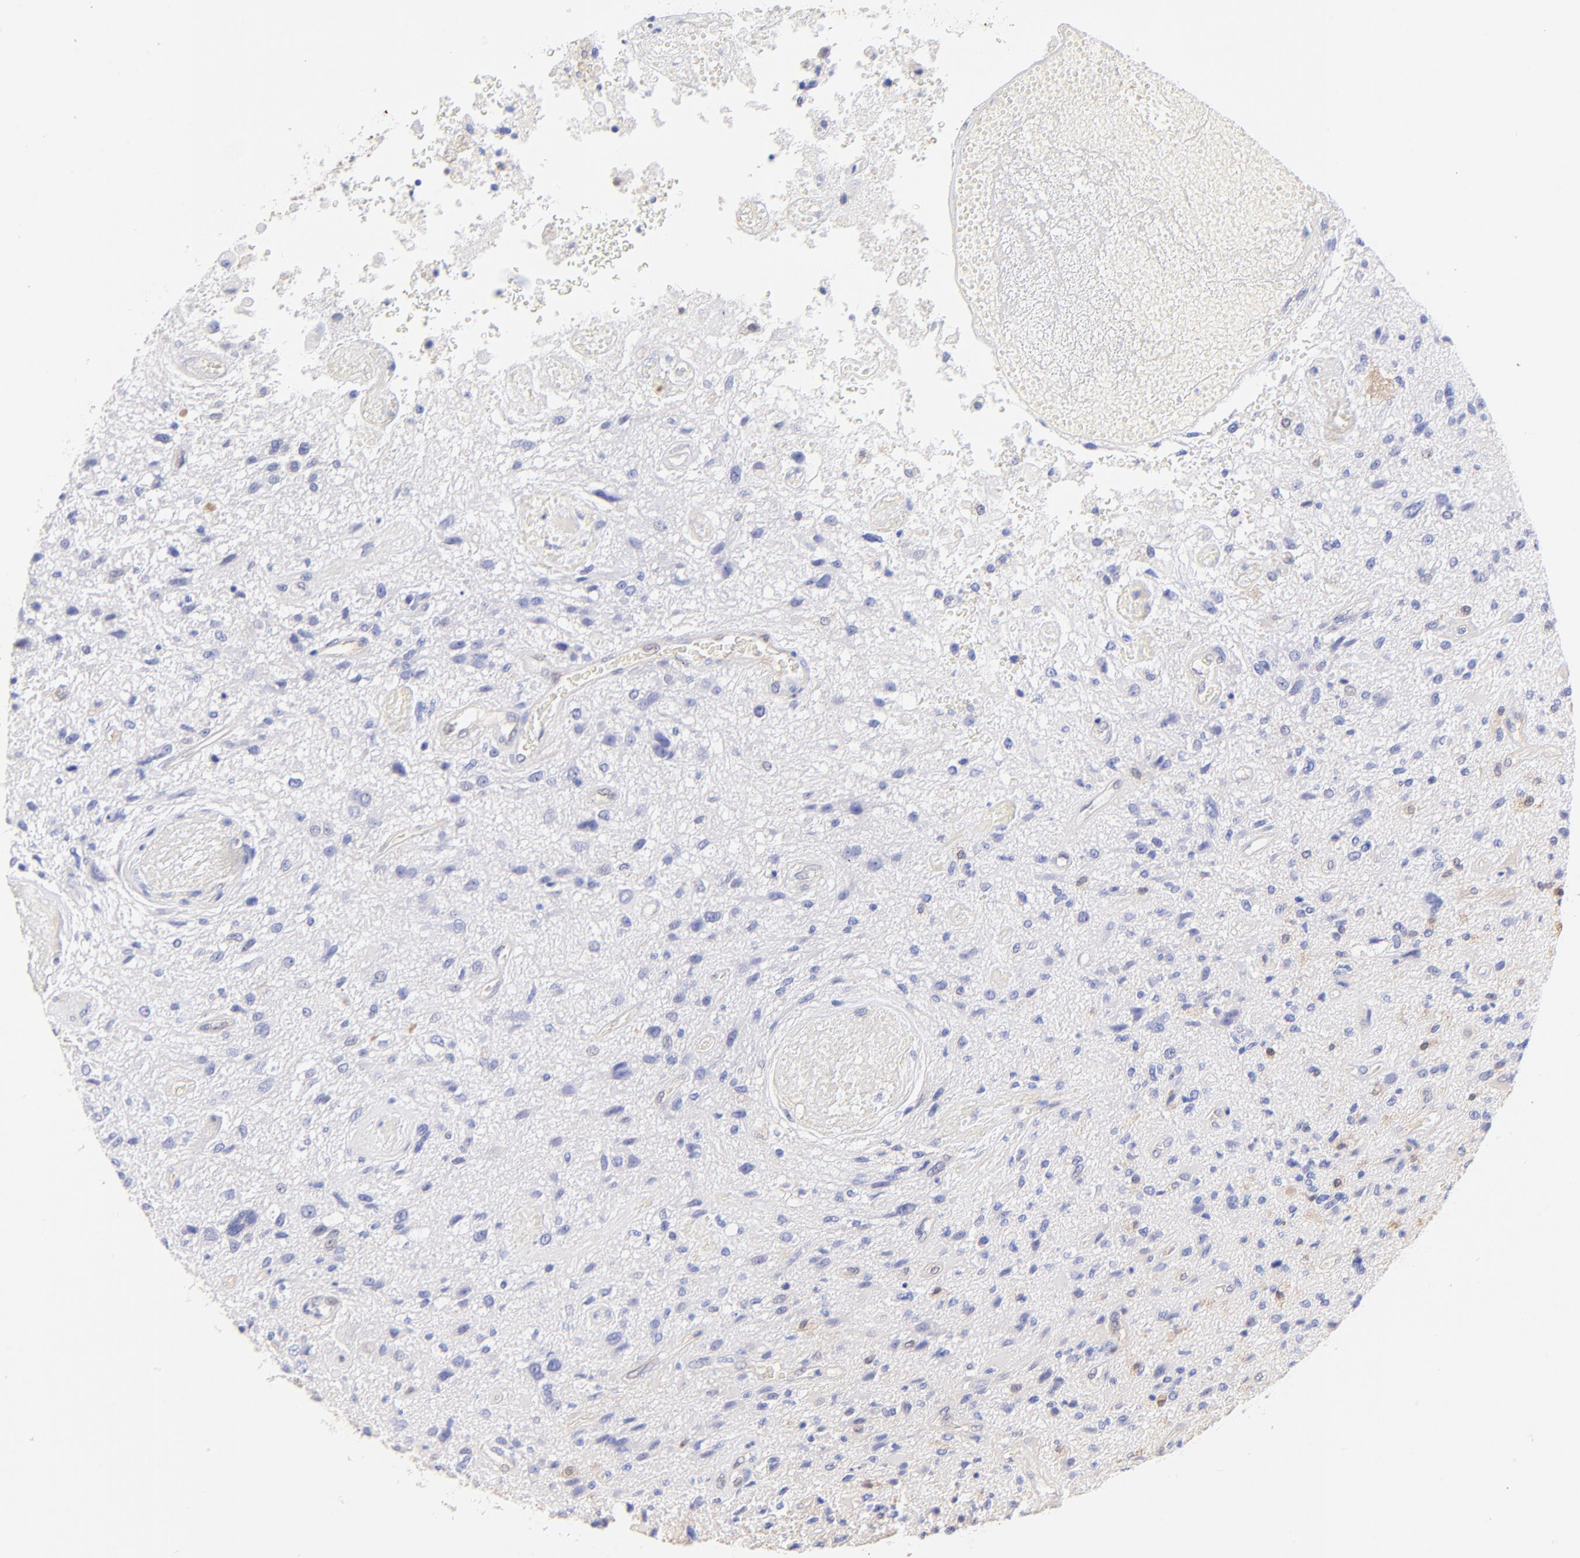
{"staining": {"intensity": "negative", "quantity": "none", "location": "none"}, "tissue": "glioma", "cell_type": "Tumor cells", "image_type": "cancer", "snomed": [{"axis": "morphology", "description": "Normal tissue, NOS"}, {"axis": "morphology", "description": "Glioma, malignant, High grade"}, {"axis": "topography", "description": "Cerebral cortex"}], "caption": "Immunohistochemistry (IHC) histopathology image of high-grade glioma (malignant) stained for a protein (brown), which displays no staining in tumor cells. (Brightfield microscopy of DAB immunohistochemistry (IHC) at high magnification).", "gene": "ALDH1A1", "patient": {"sex": "male", "age": 75}}